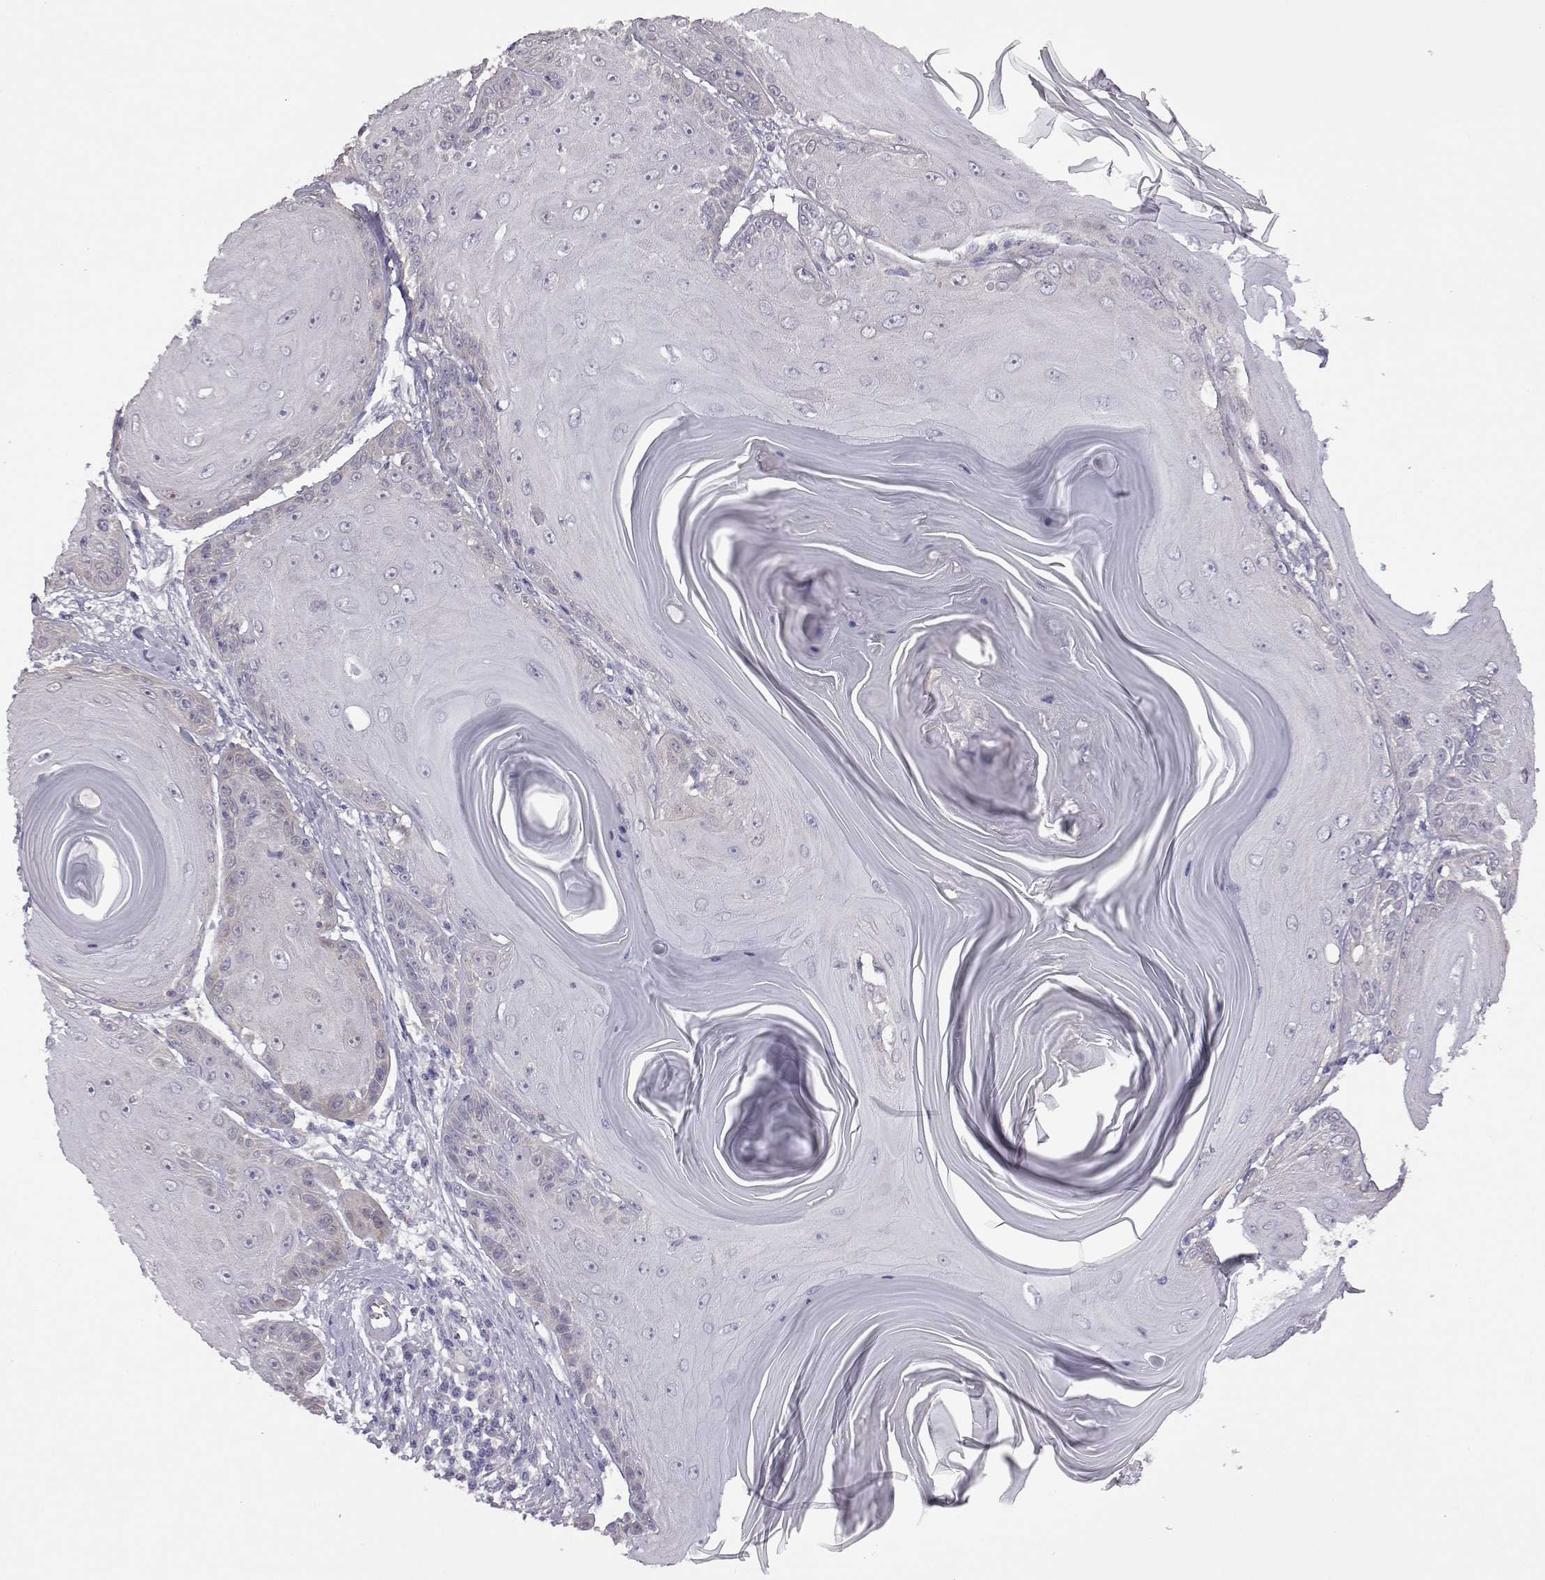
{"staining": {"intensity": "weak", "quantity": "<25%", "location": "cytoplasmic/membranous"}, "tissue": "skin cancer", "cell_type": "Tumor cells", "image_type": "cancer", "snomed": [{"axis": "morphology", "description": "Squamous cell carcinoma, NOS"}, {"axis": "topography", "description": "Skin"}, {"axis": "topography", "description": "Vulva"}], "caption": "Tumor cells are negative for protein expression in human skin squamous cell carcinoma. Nuclei are stained in blue.", "gene": "VGF", "patient": {"sex": "female", "age": 85}}